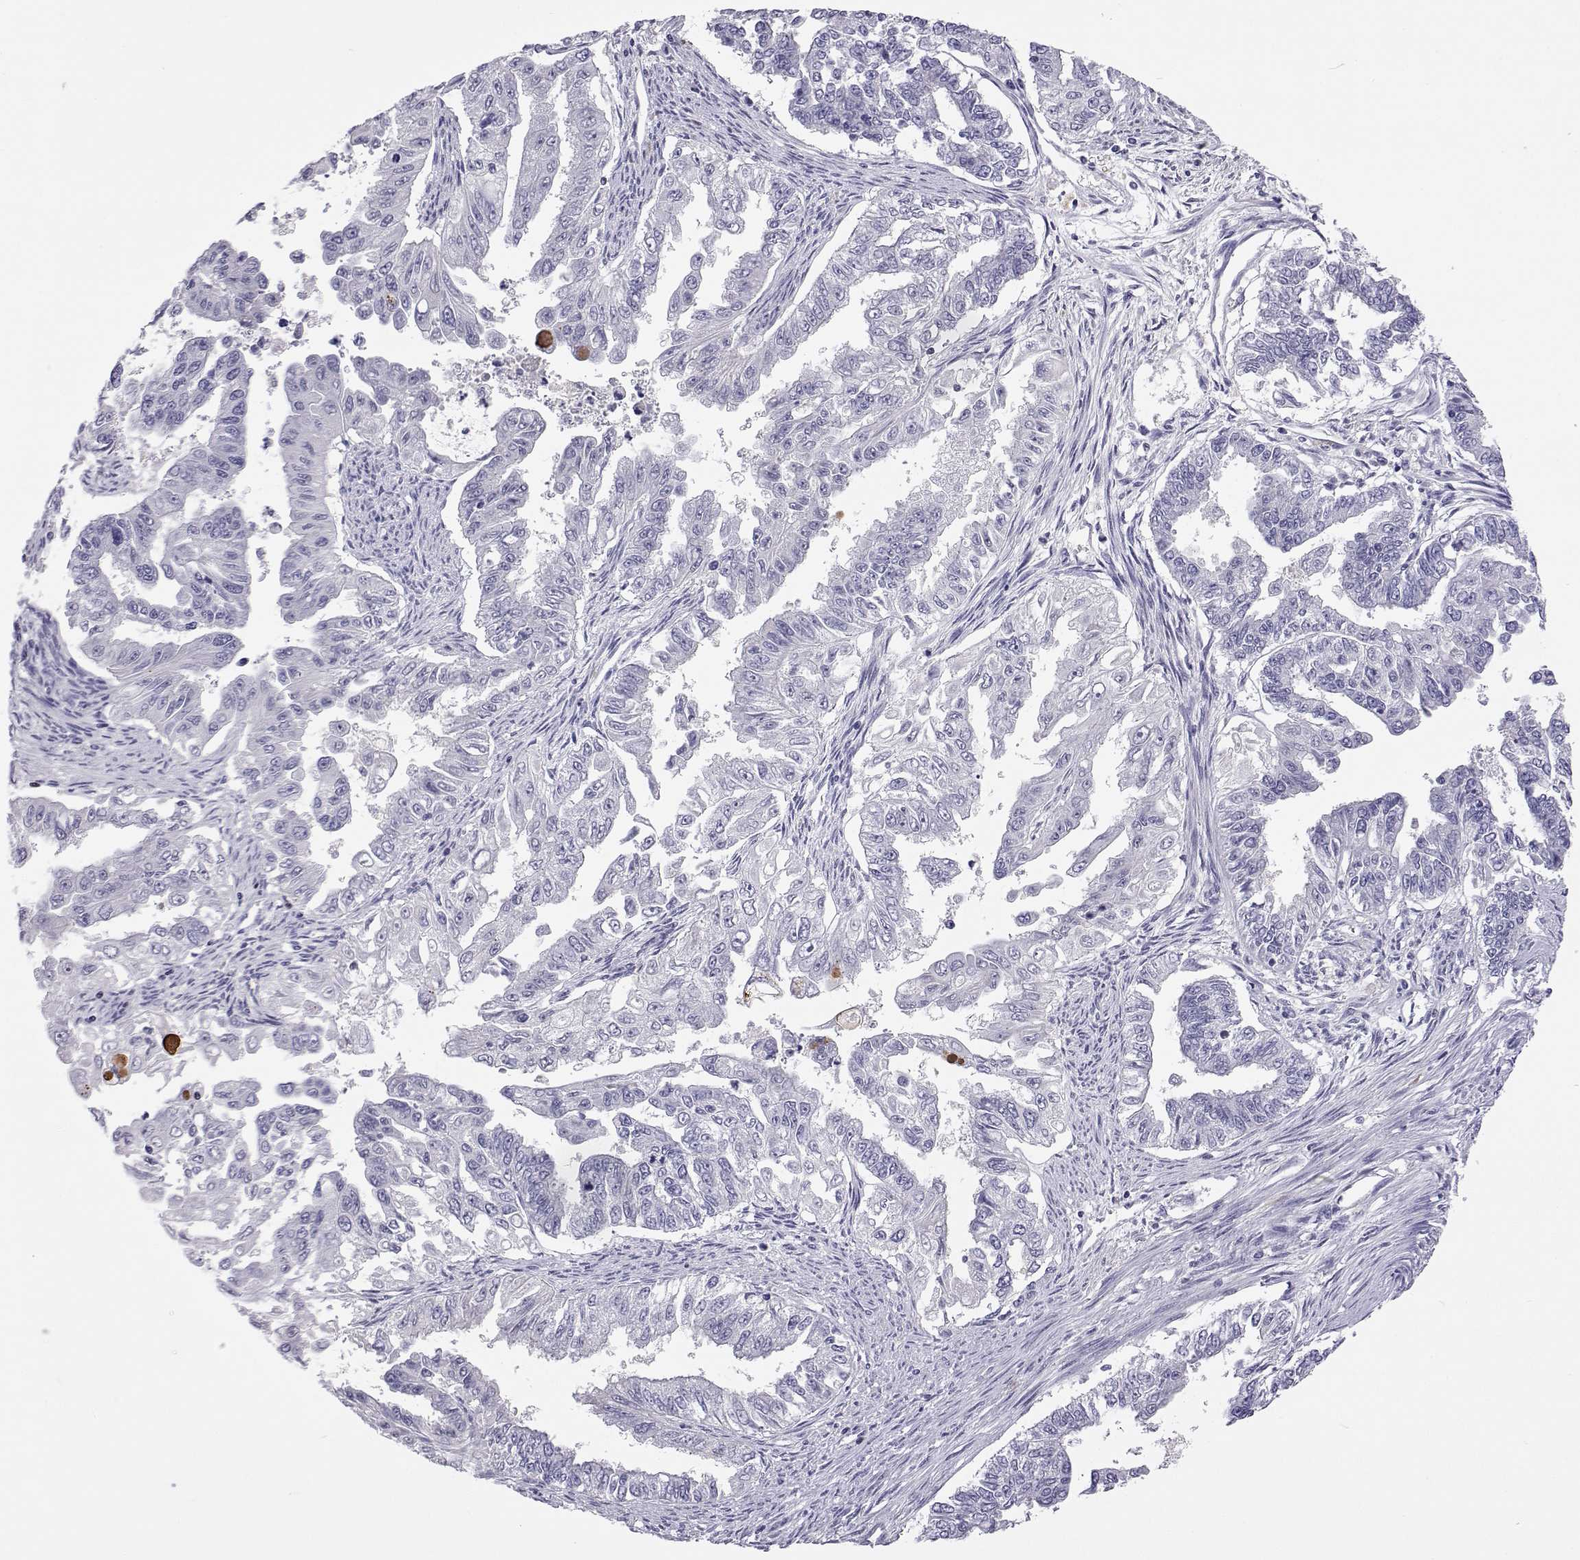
{"staining": {"intensity": "negative", "quantity": "none", "location": "none"}, "tissue": "endometrial cancer", "cell_type": "Tumor cells", "image_type": "cancer", "snomed": [{"axis": "morphology", "description": "Adenocarcinoma, NOS"}, {"axis": "topography", "description": "Uterus"}], "caption": "Tumor cells show no significant protein positivity in endometrial adenocarcinoma.", "gene": "GALM", "patient": {"sex": "female", "age": 59}}